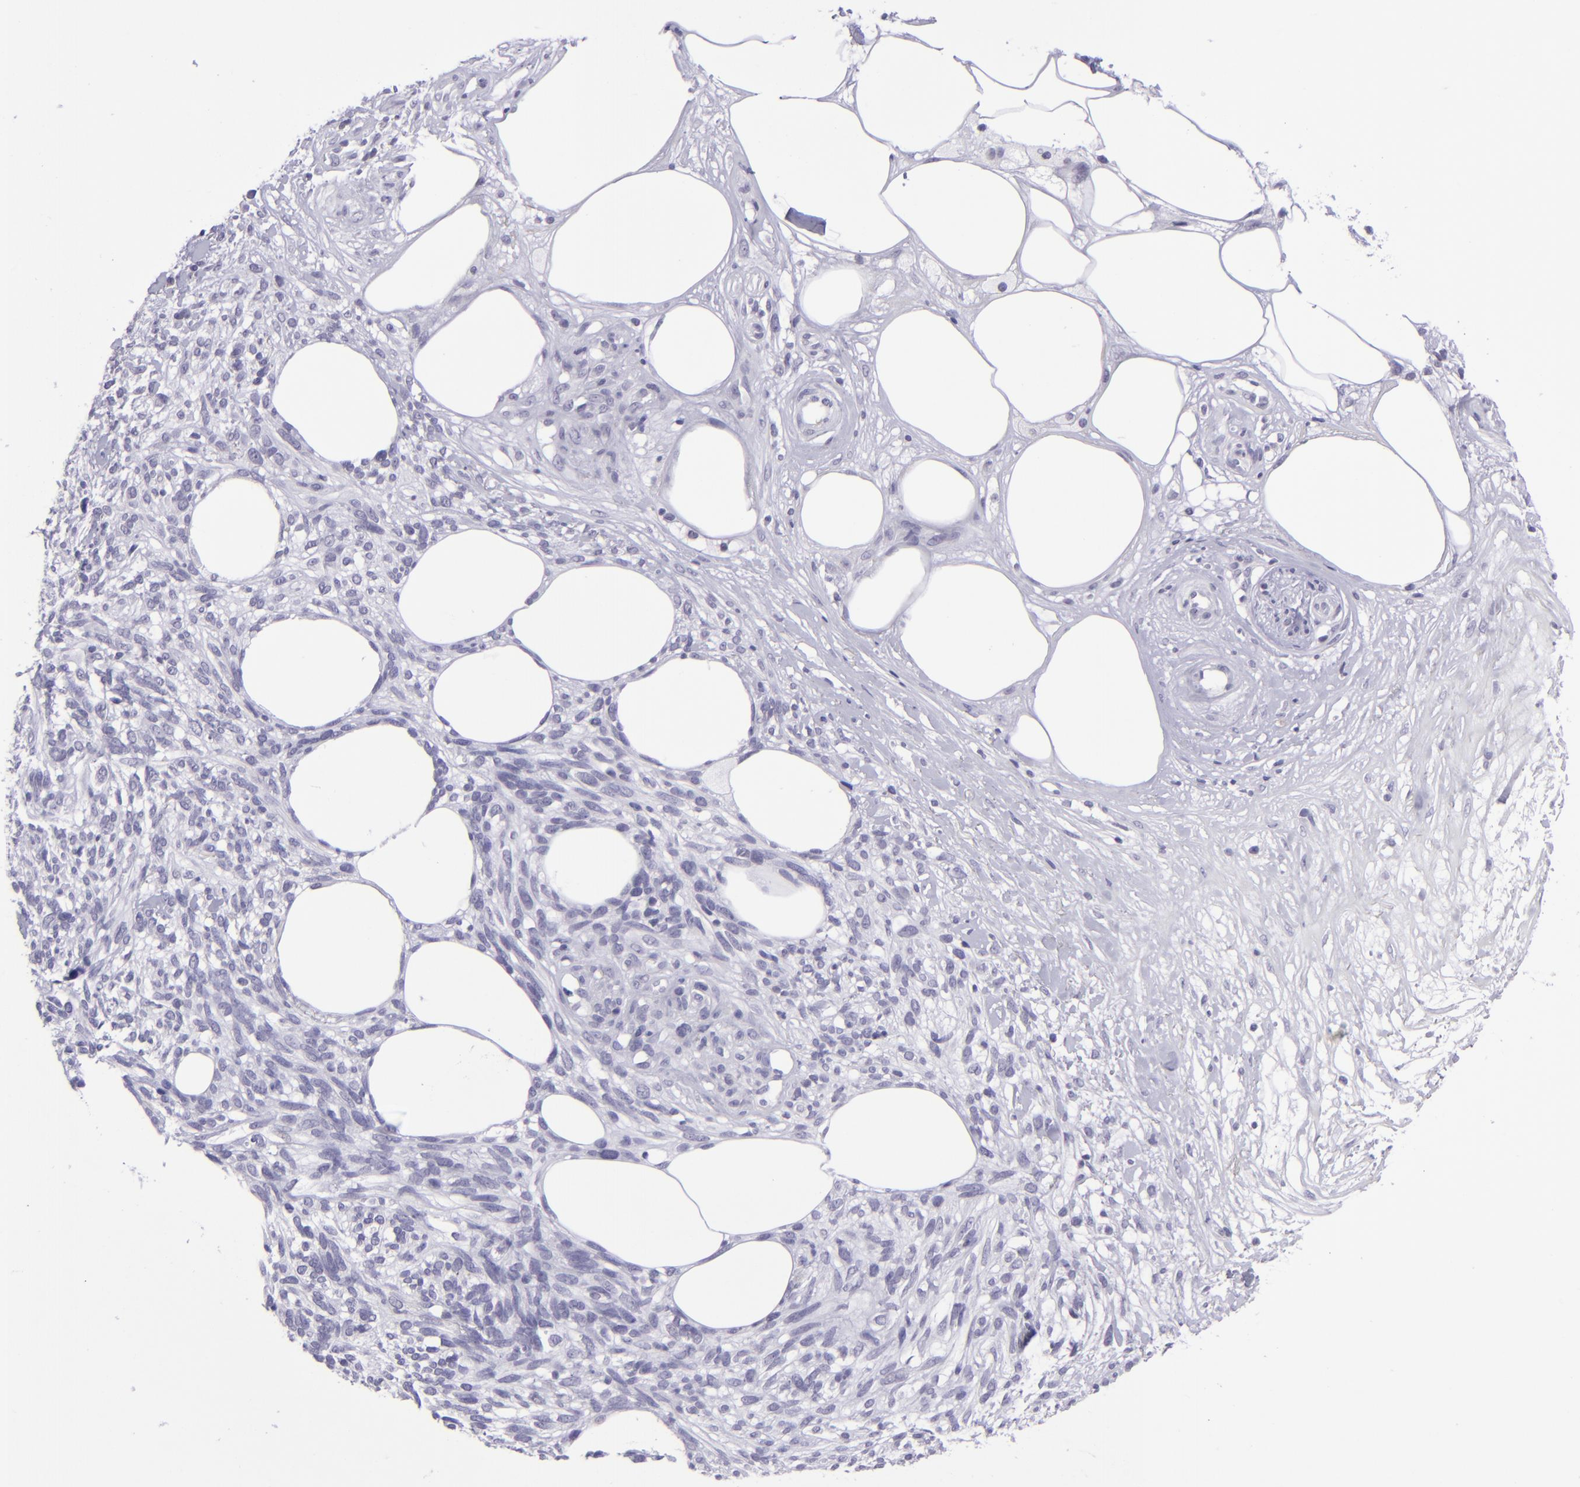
{"staining": {"intensity": "negative", "quantity": "none", "location": "none"}, "tissue": "melanoma", "cell_type": "Tumor cells", "image_type": "cancer", "snomed": [{"axis": "morphology", "description": "Malignant melanoma, NOS"}, {"axis": "topography", "description": "Skin"}], "caption": "High power microscopy histopathology image of an immunohistochemistry histopathology image of melanoma, revealing no significant expression in tumor cells.", "gene": "POU2F2", "patient": {"sex": "female", "age": 85}}